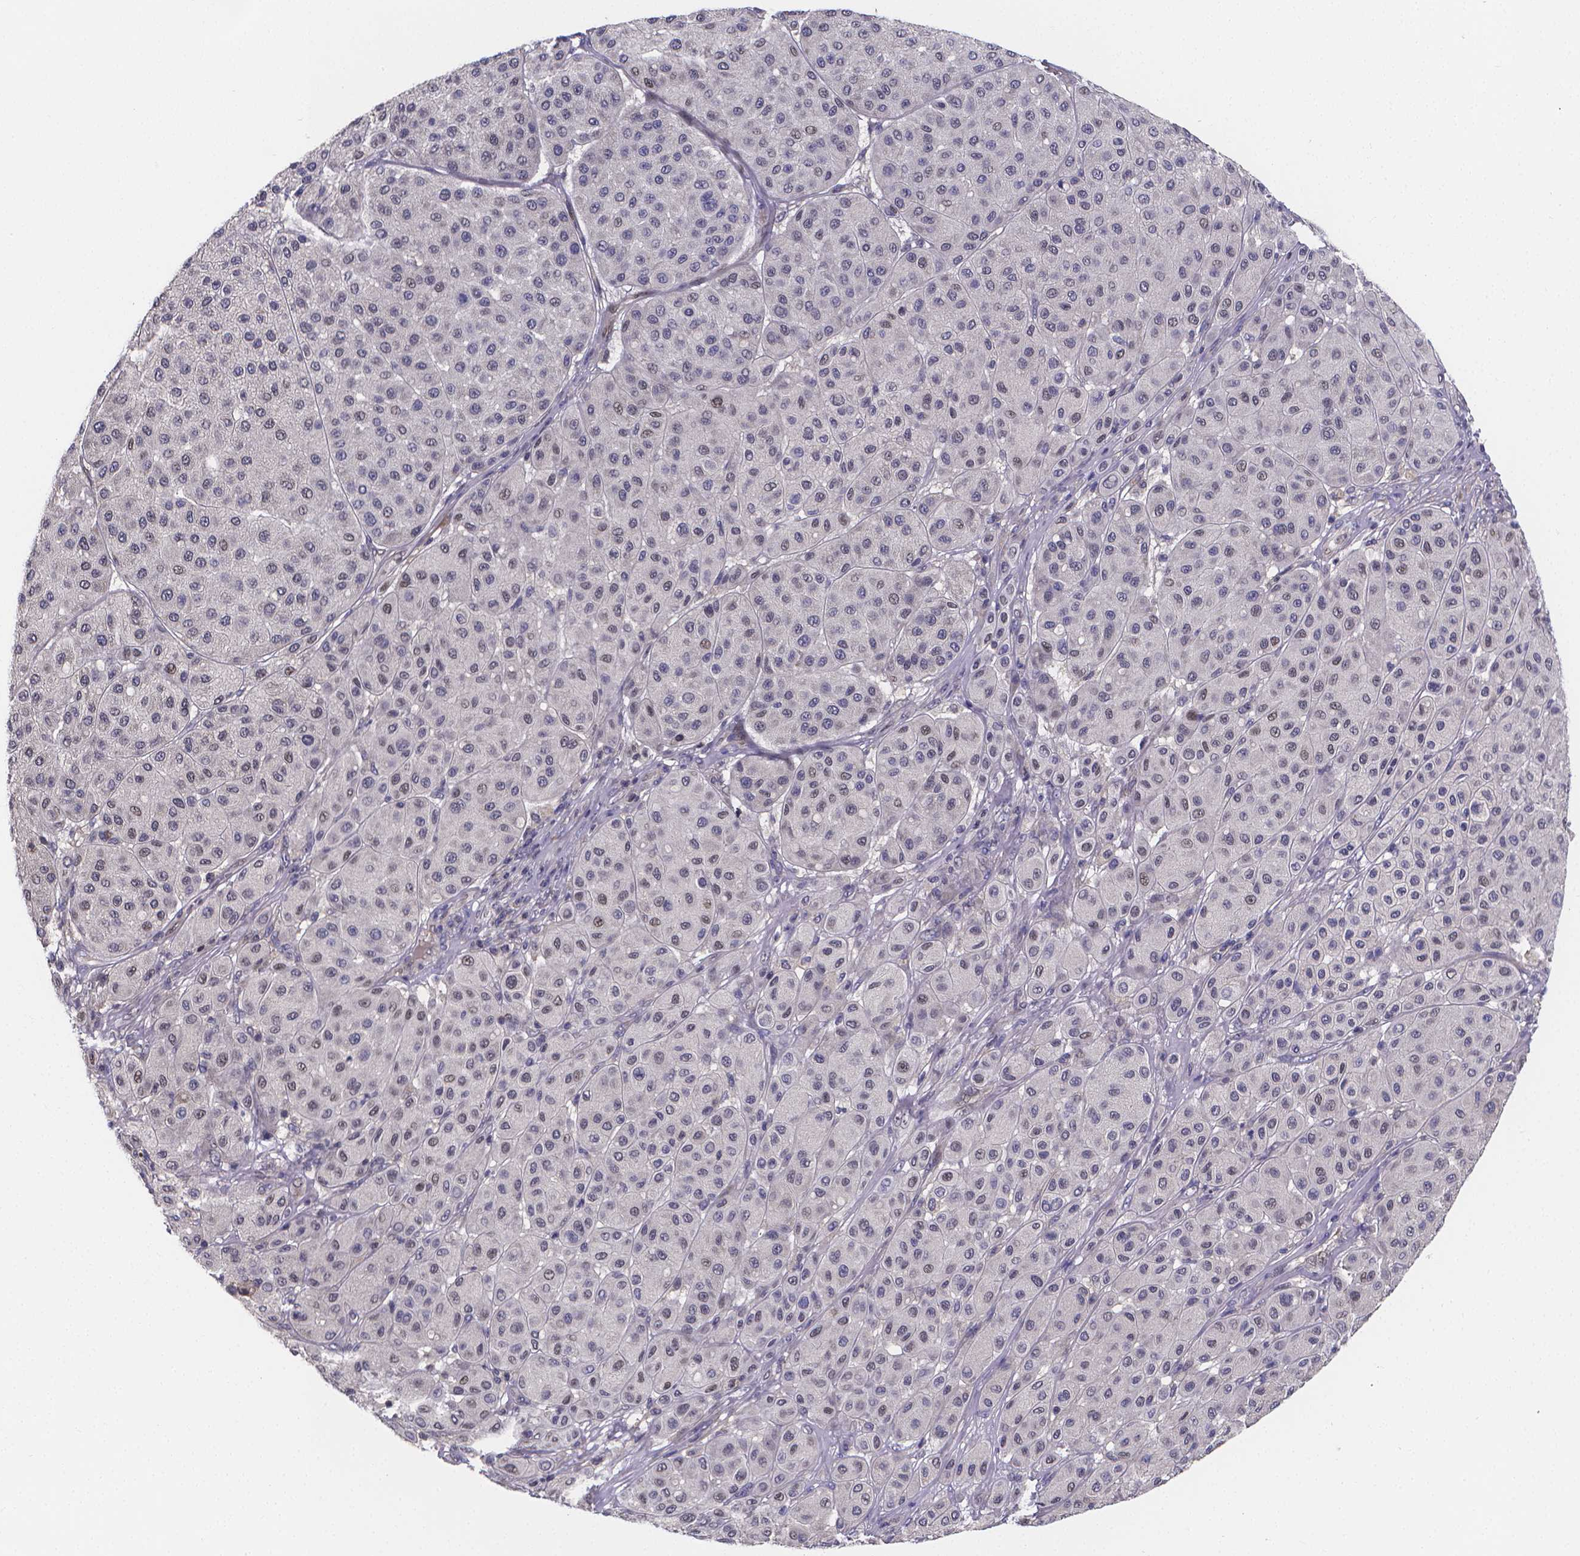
{"staining": {"intensity": "weak", "quantity": "<25%", "location": "nuclear"}, "tissue": "melanoma", "cell_type": "Tumor cells", "image_type": "cancer", "snomed": [{"axis": "morphology", "description": "Malignant melanoma, Metastatic site"}, {"axis": "topography", "description": "Smooth muscle"}], "caption": "IHC histopathology image of neoplastic tissue: malignant melanoma (metastatic site) stained with DAB reveals no significant protein positivity in tumor cells.", "gene": "PAH", "patient": {"sex": "male", "age": 41}}